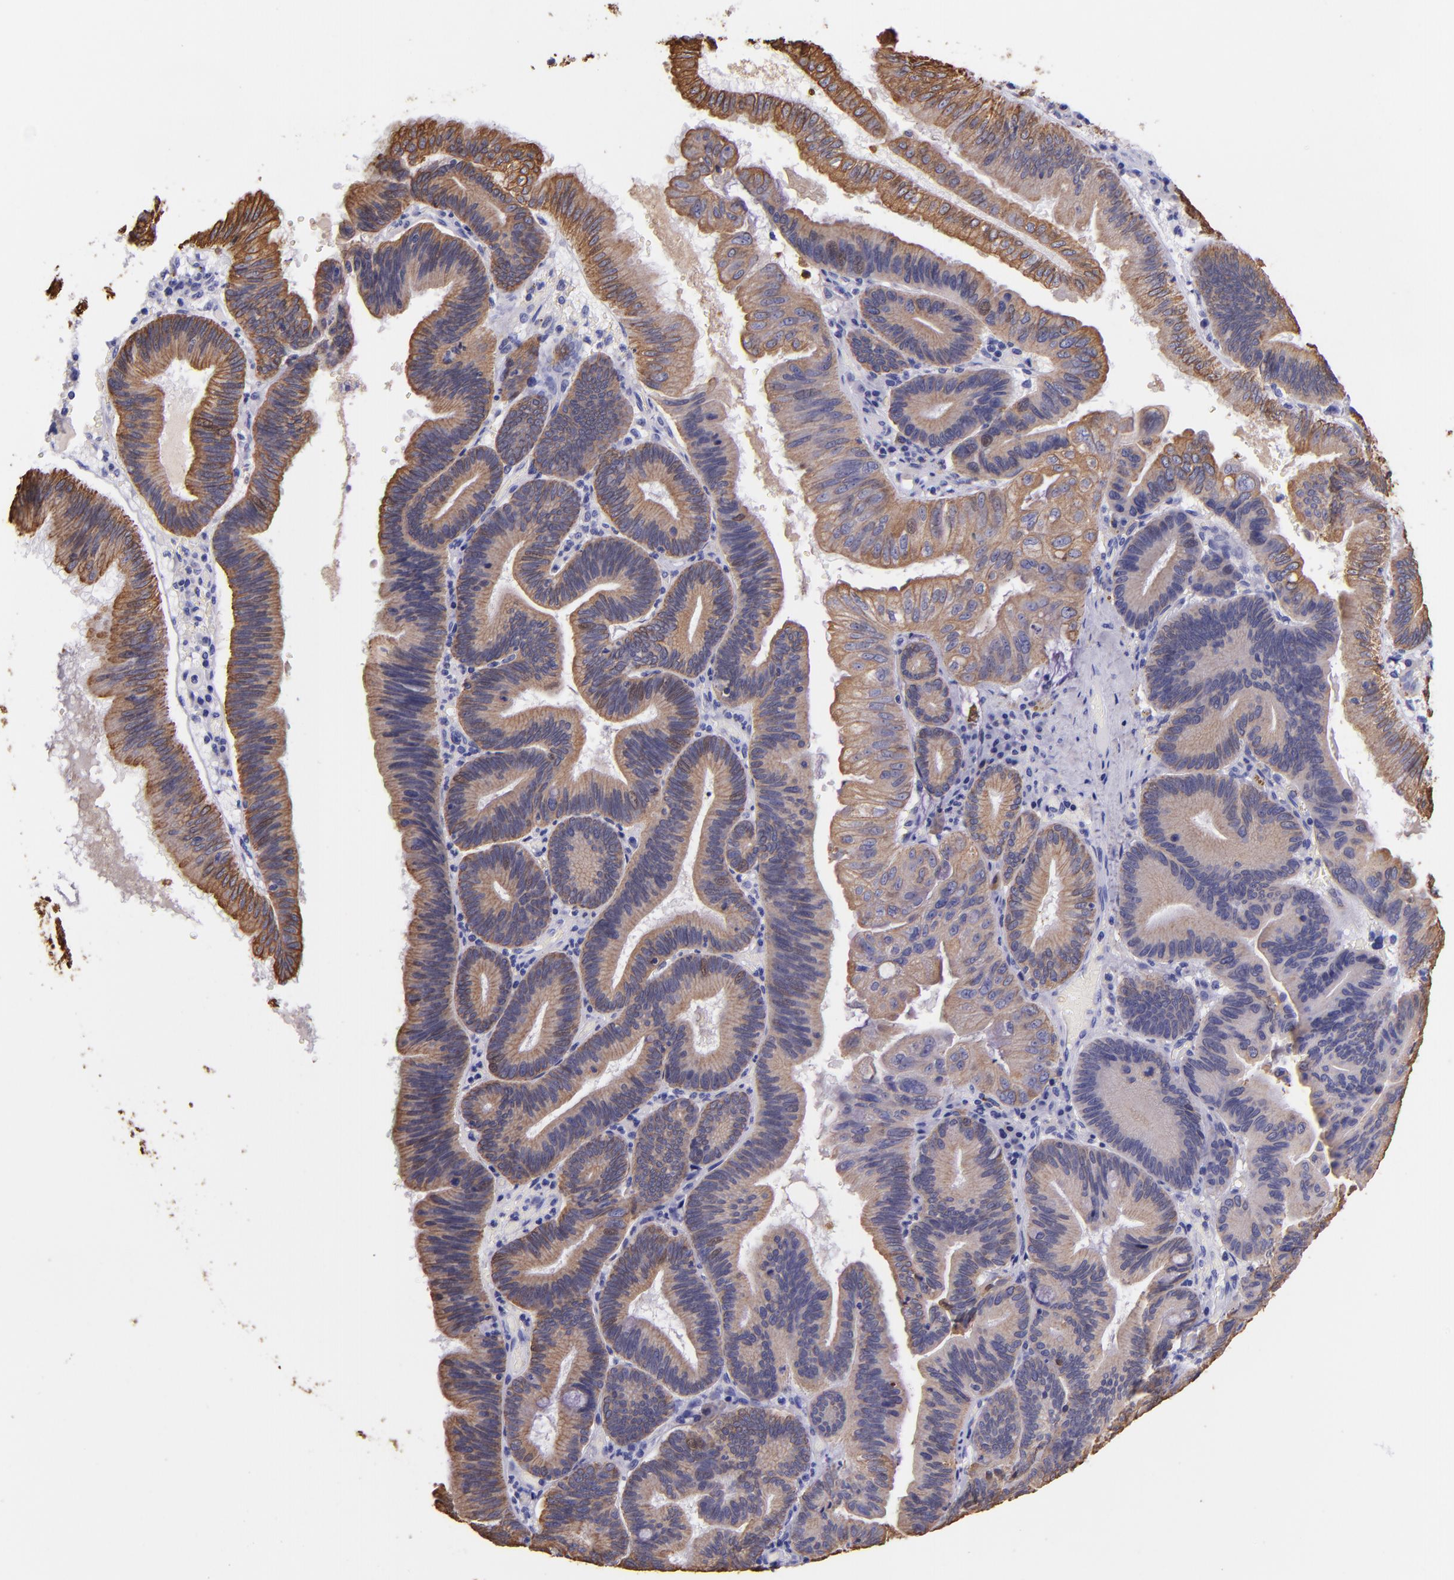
{"staining": {"intensity": "moderate", "quantity": ">75%", "location": "cytoplasmic/membranous"}, "tissue": "pancreatic cancer", "cell_type": "Tumor cells", "image_type": "cancer", "snomed": [{"axis": "morphology", "description": "Adenocarcinoma, NOS"}, {"axis": "topography", "description": "Pancreas"}], "caption": "Immunohistochemistry (IHC) (DAB (3,3'-diaminobenzidine)) staining of human adenocarcinoma (pancreatic) reveals moderate cytoplasmic/membranous protein expression in approximately >75% of tumor cells. (DAB (3,3'-diaminobenzidine) = brown stain, brightfield microscopy at high magnification).", "gene": "KRT4", "patient": {"sex": "male", "age": 82}}